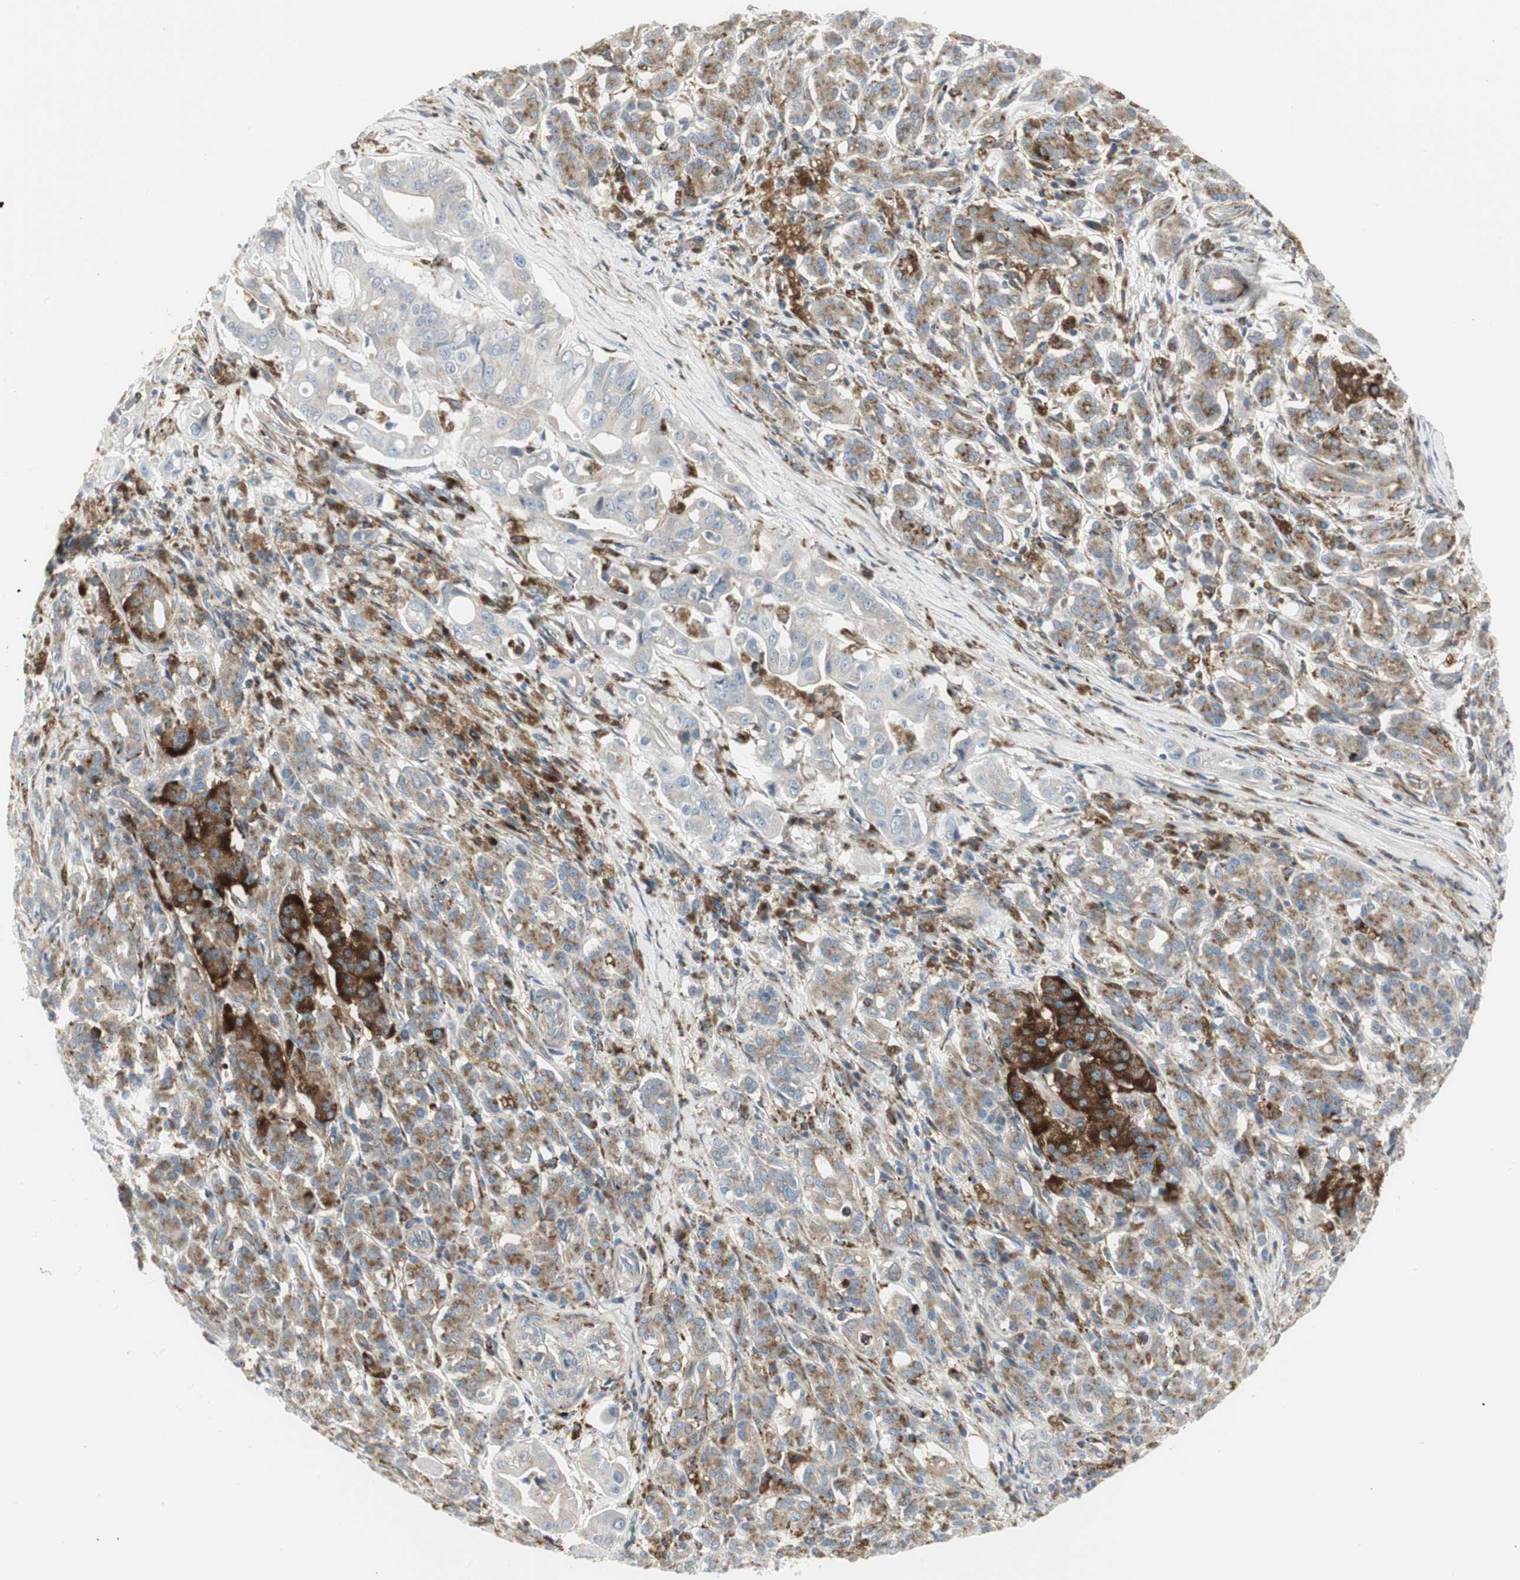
{"staining": {"intensity": "negative", "quantity": "none", "location": "none"}, "tissue": "pancreatic cancer", "cell_type": "Tumor cells", "image_type": "cancer", "snomed": [{"axis": "morphology", "description": "Normal tissue, NOS"}, {"axis": "topography", "description": "Pancreas"}], "caption": "This is a histopathology image of immunohistochemistry (IHC) staining of pancreatic cancer, which shows no expression in tumor cells.", "gene": "ATP6V1B2", "patient": {"sex": "male", "age": 42}}